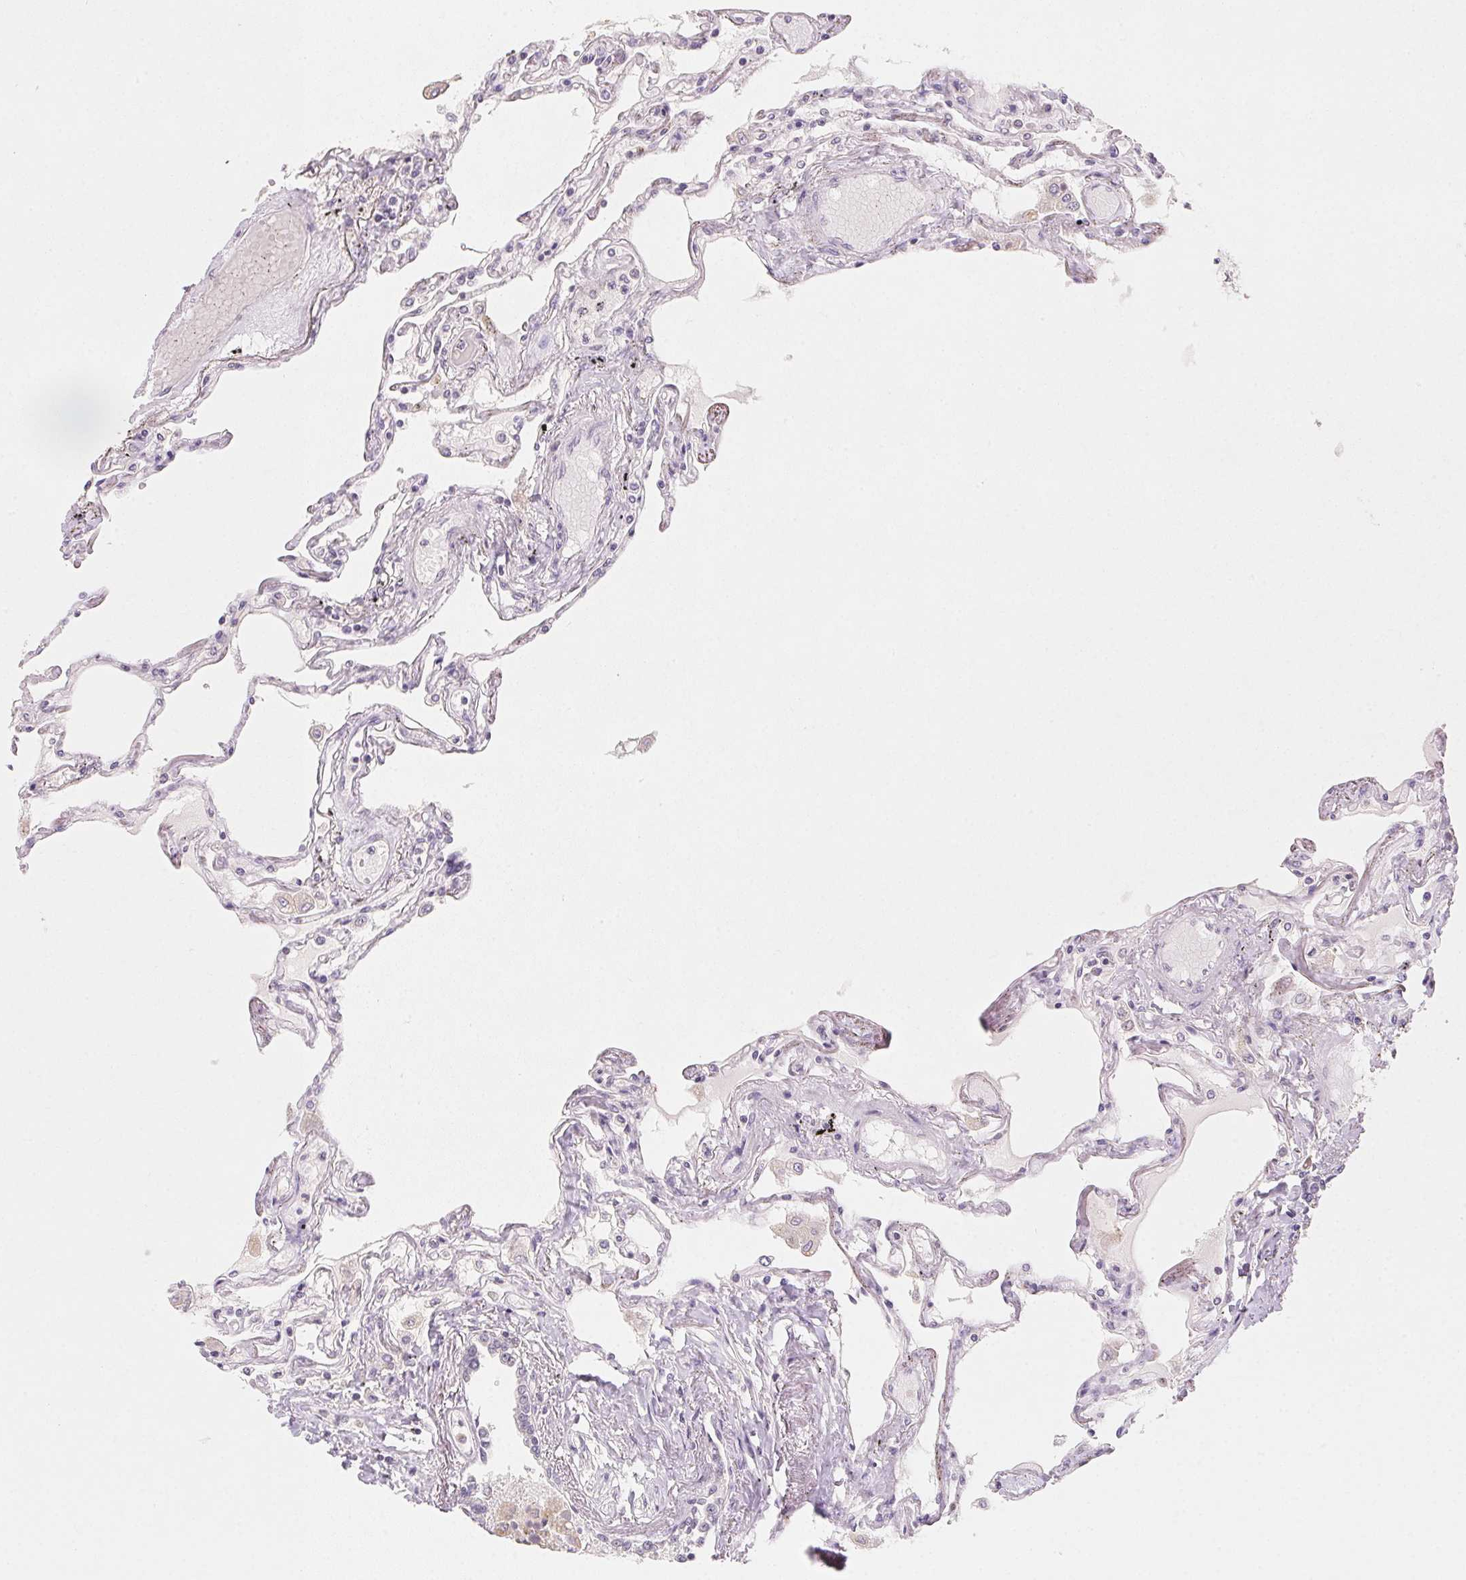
{"staining": {"intensity": "negative", "quantity": "none", "location": "none"}, "tissue": "lung", "cell_type": "Alveolar cells", "image_type": "normal", "snomed": [{"axis": "morphology", "description": "Normal tissue, NOS"}, {"axis": "morphology", "description": "Adenocarcinoma, NOS"}, {"axis": "topography", "description": "Cartilage tissue"}, {"axis": "topography", "description": "Lung"}], "caption": "IHC photomicrograph of normal human lung stained for a protein (brown), which reveals no positivity in alveolar cells. Brightfield microscopy of immunohistochemistry (IHC) stained with DAB (brown) and hematoxylin (blue), captured at high magnification.", "gene": "SLC6A18", "patient": {"sex": "female", "age": 67}}